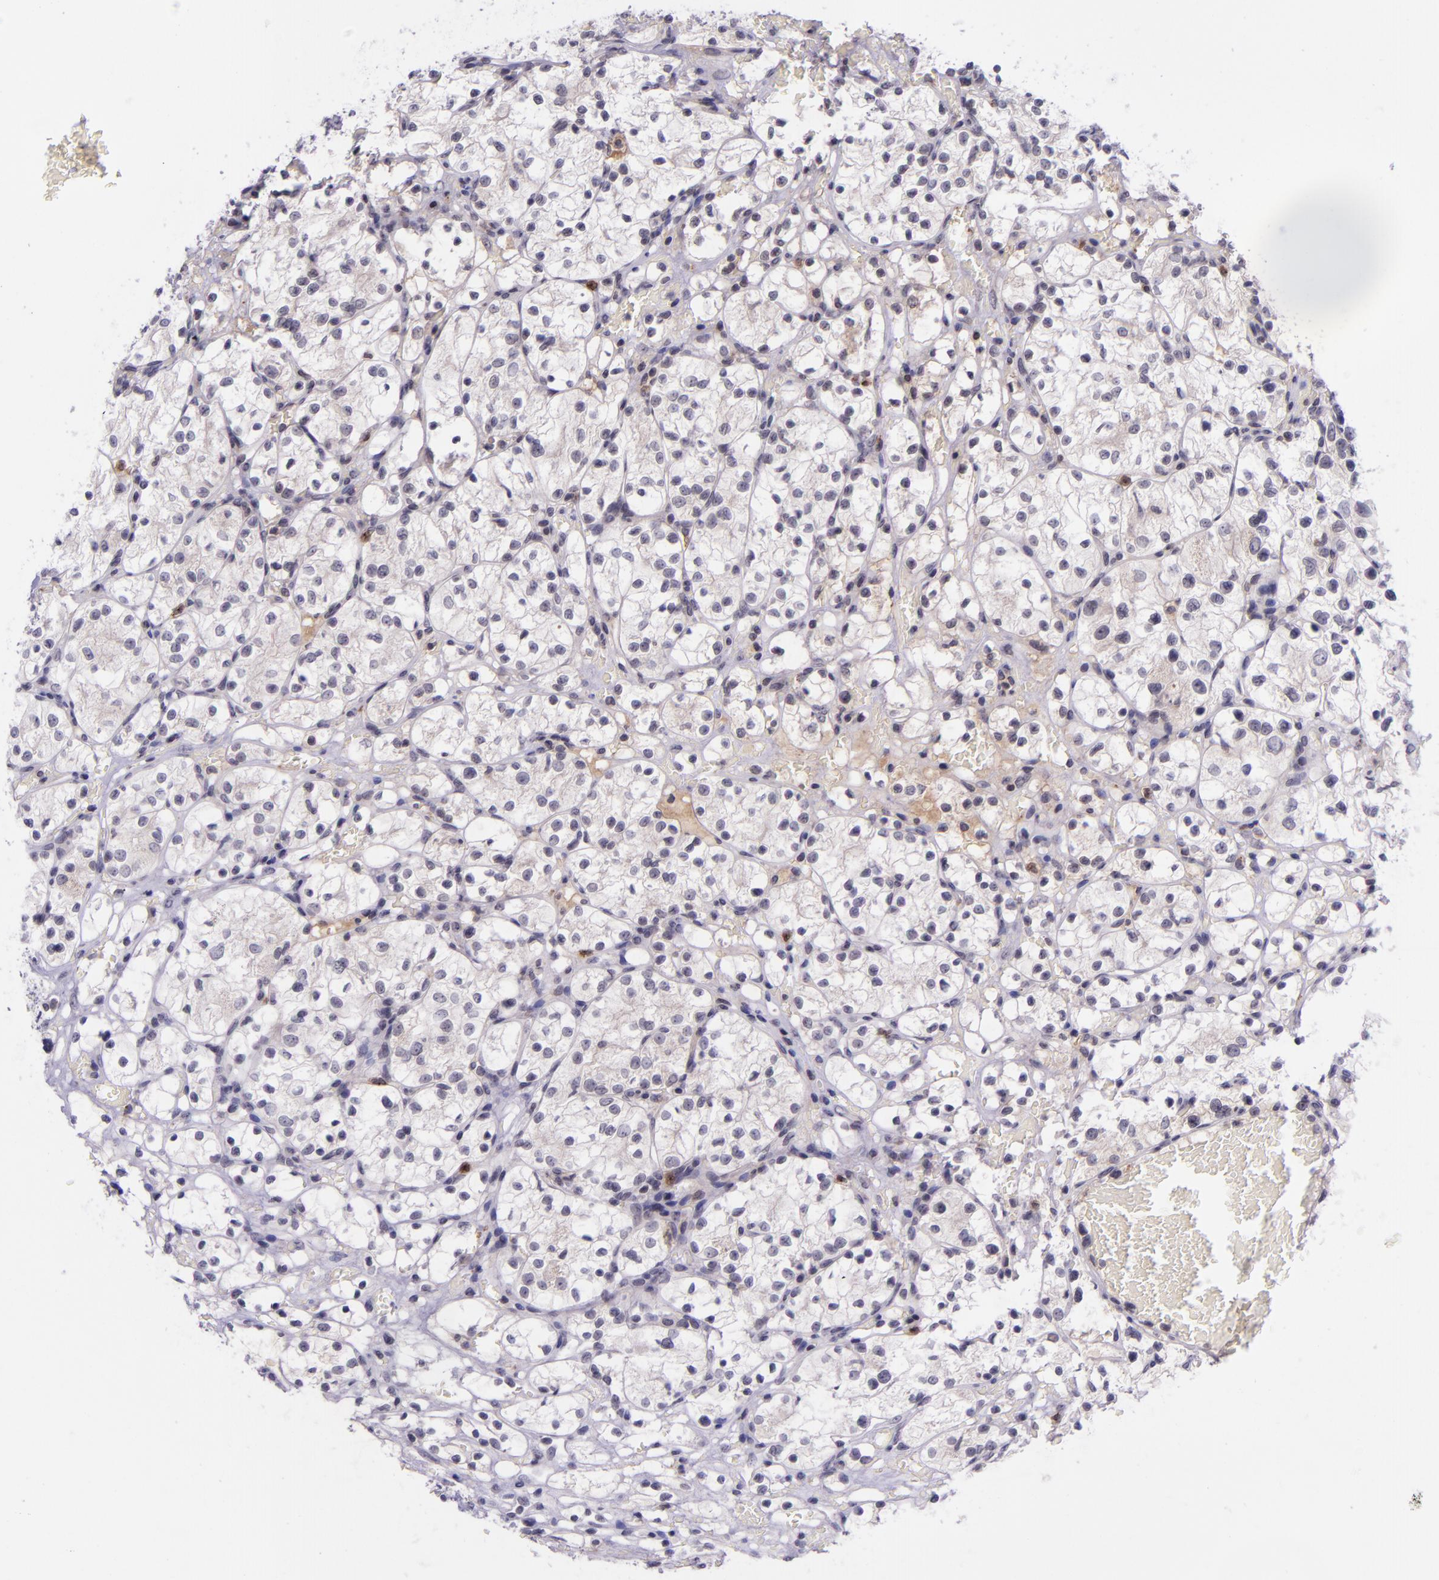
{"staining": {"intensity": "negative", "quantity": "none", "location": "none"}, "tissue": "renal cancer", "cell_type": "Tumor cells", "image_type": "cancer", "snomed": [{"axis": "morphology", "description": "Adenocarcinoma, NOS"}, {"axis": "topography", "description": "Kidney"}], "caption": "Tumor cells are negative for protein expression in human renal adenocarcinoma.", "gene": "SELL", "patient": {"sex": "female", "age": 60}}